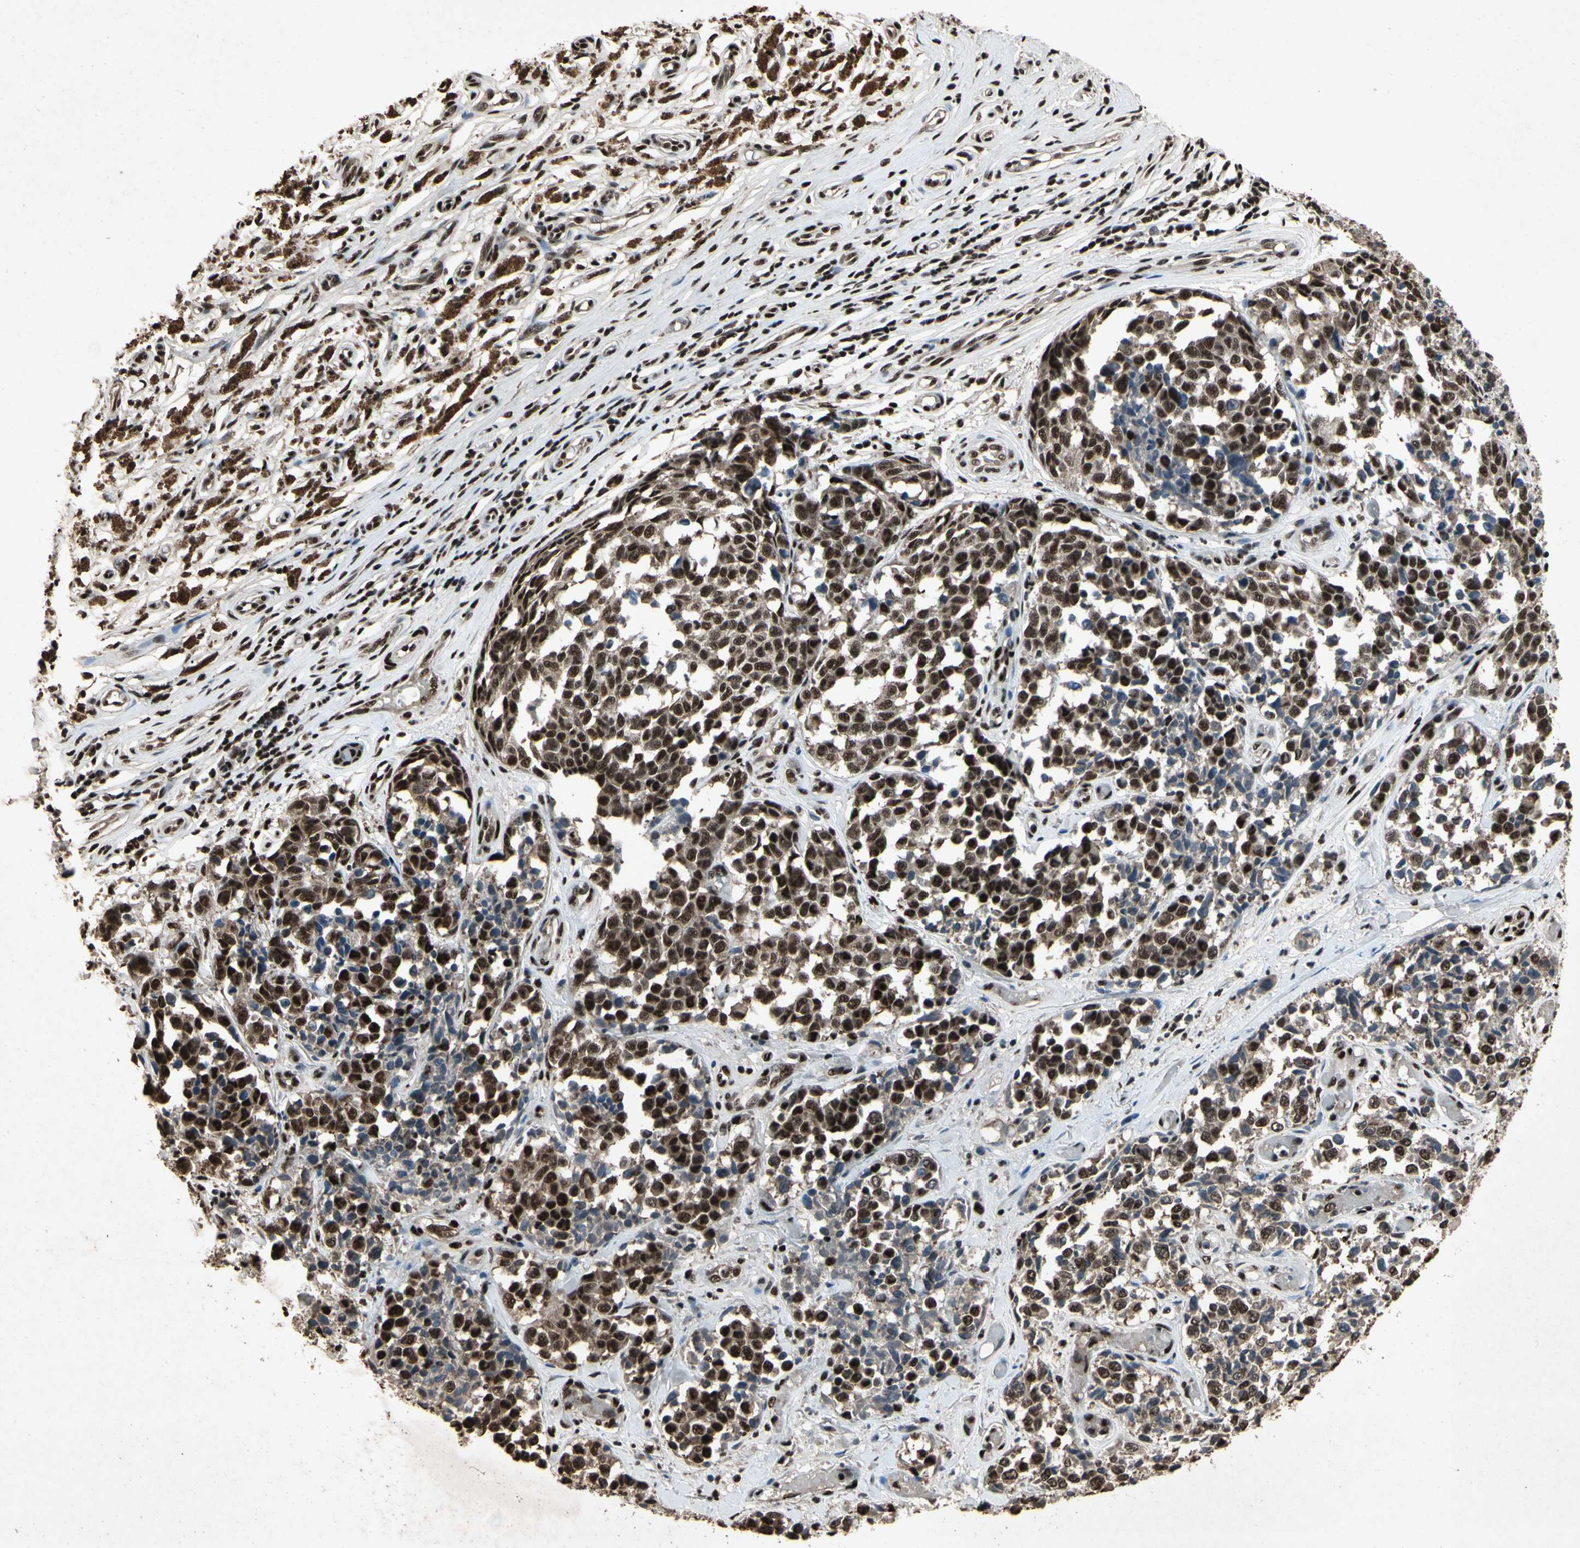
{"staining": {"intensity": "strong", "quantity": ">75%", "location": "cytoplasmic/membranous,nuclear"}, "tissue": "melanoma", "cell_type": "Tumor cells", "image_type": "cancer", "snomed": [{"axis": "morphology", "description": "Malignant melanoma, NOS"}, {"axis": "topography", "description": "Skin"}], "caption": "Approximately >75% of tumor cells in melanoma exhibit strong cytoplasmic/membranous and nuclear protein expression as visualized by brown immunohistochemical staining.", "gene": "TBX2", "patient": {"sex": "female", "age": 64}}